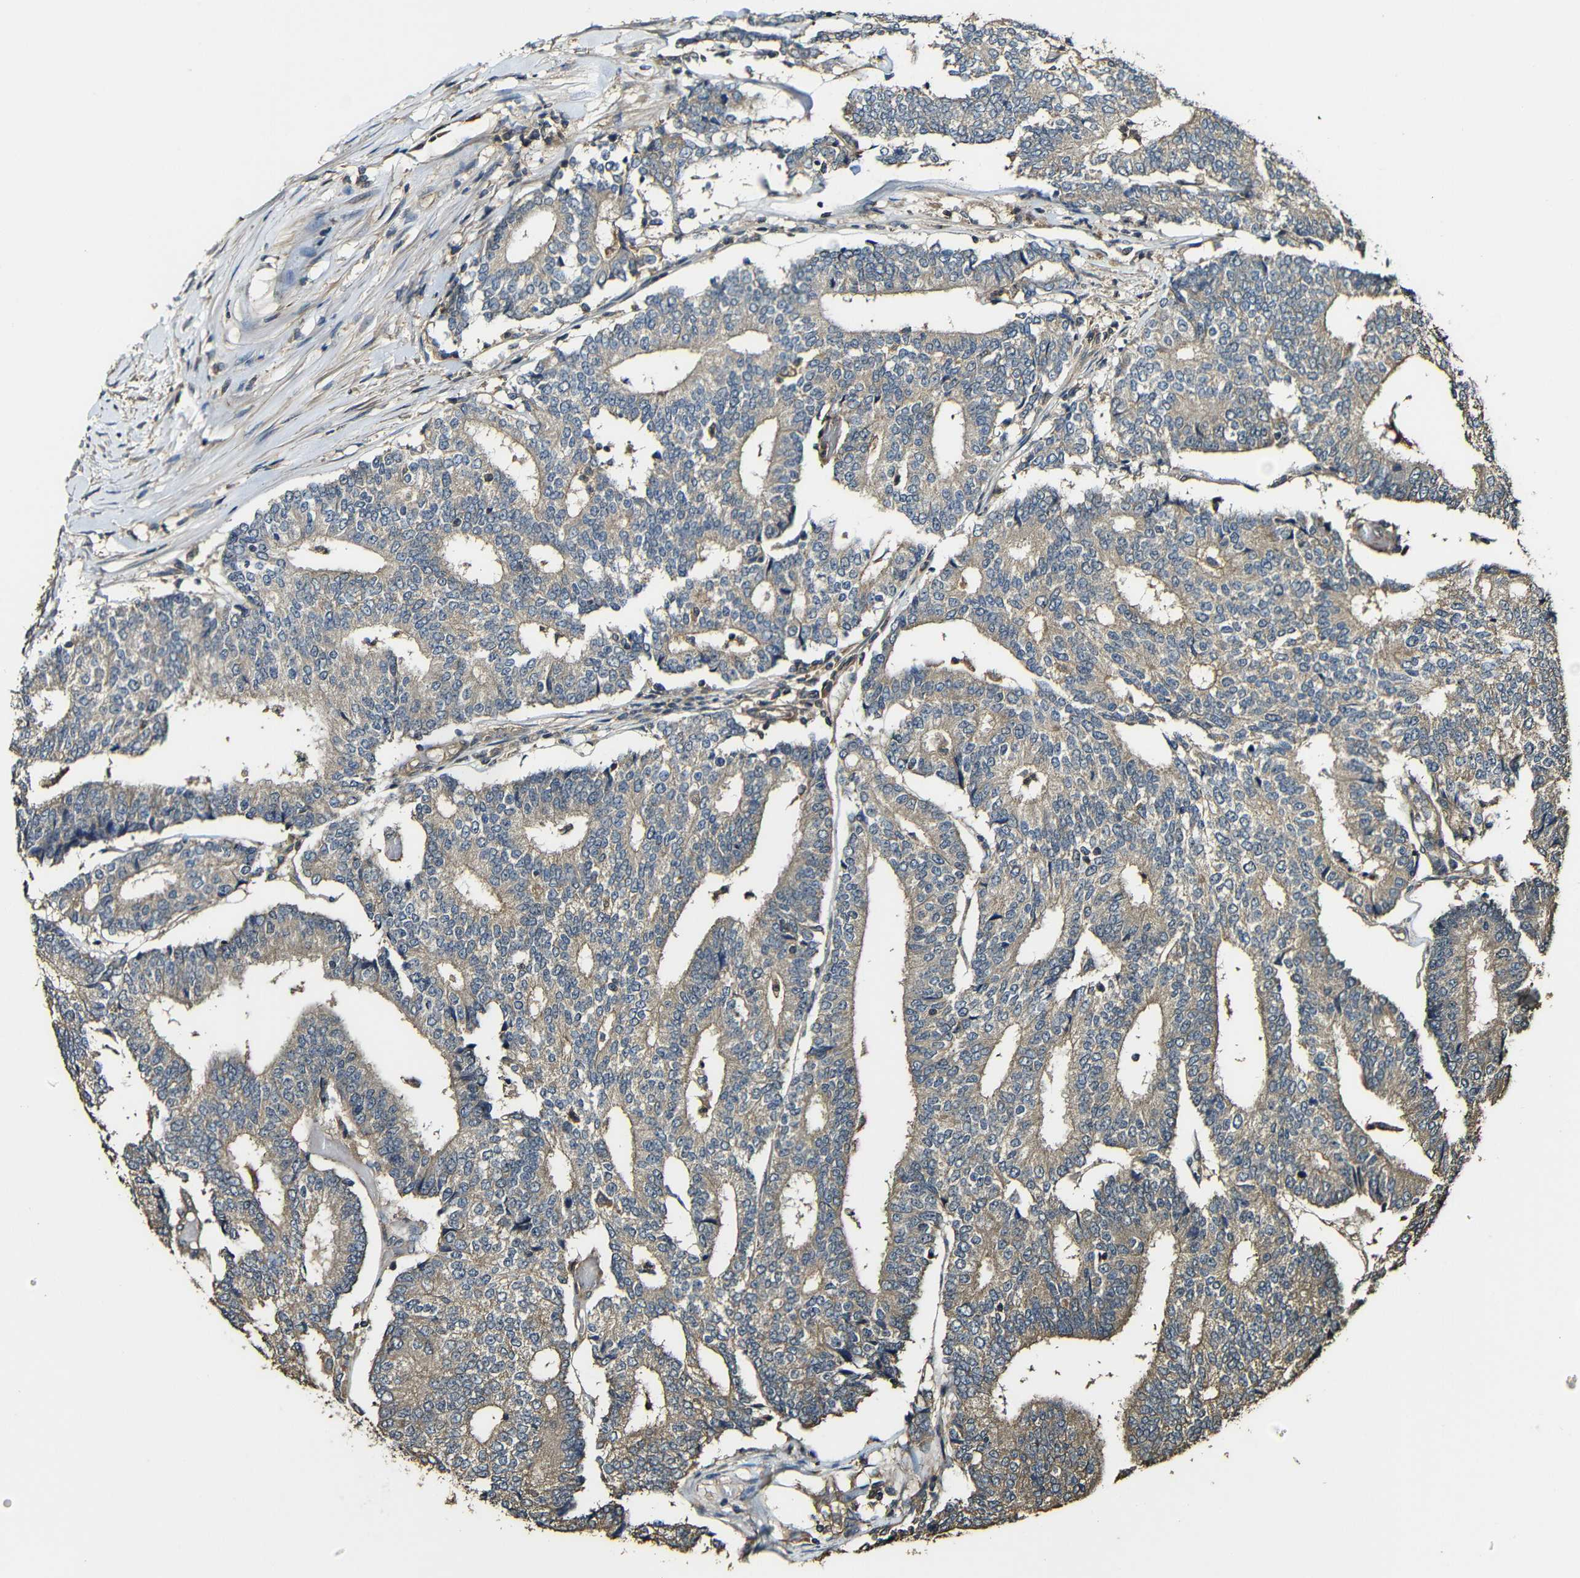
{"staining": {"intensity": "moderate", "quantity": ">75%", "location": "cytoplasmic/membranous"}, "tissue": "prostate cancer", "cell_type": "Tumor cells", "image_type": "cancer", "snomed": [{"axis": "morphology", "description": "Normal tissue, NOS"}, {"axis": "morphology", "description": "Adenocarcinoma, High grade"}, {"axis": "topography", "description": "Prostate"}, {"axis": "topography", "description": "Seminal veicle"}], "caption": "Tumor cells reveal moderate cytoplasmic/membranous expression in about >75% of cells in prostate cancer (adenocarcinoma (high-grade)).", "gene": "CASP8", "patient": {"sex": "male", "age": 55}}